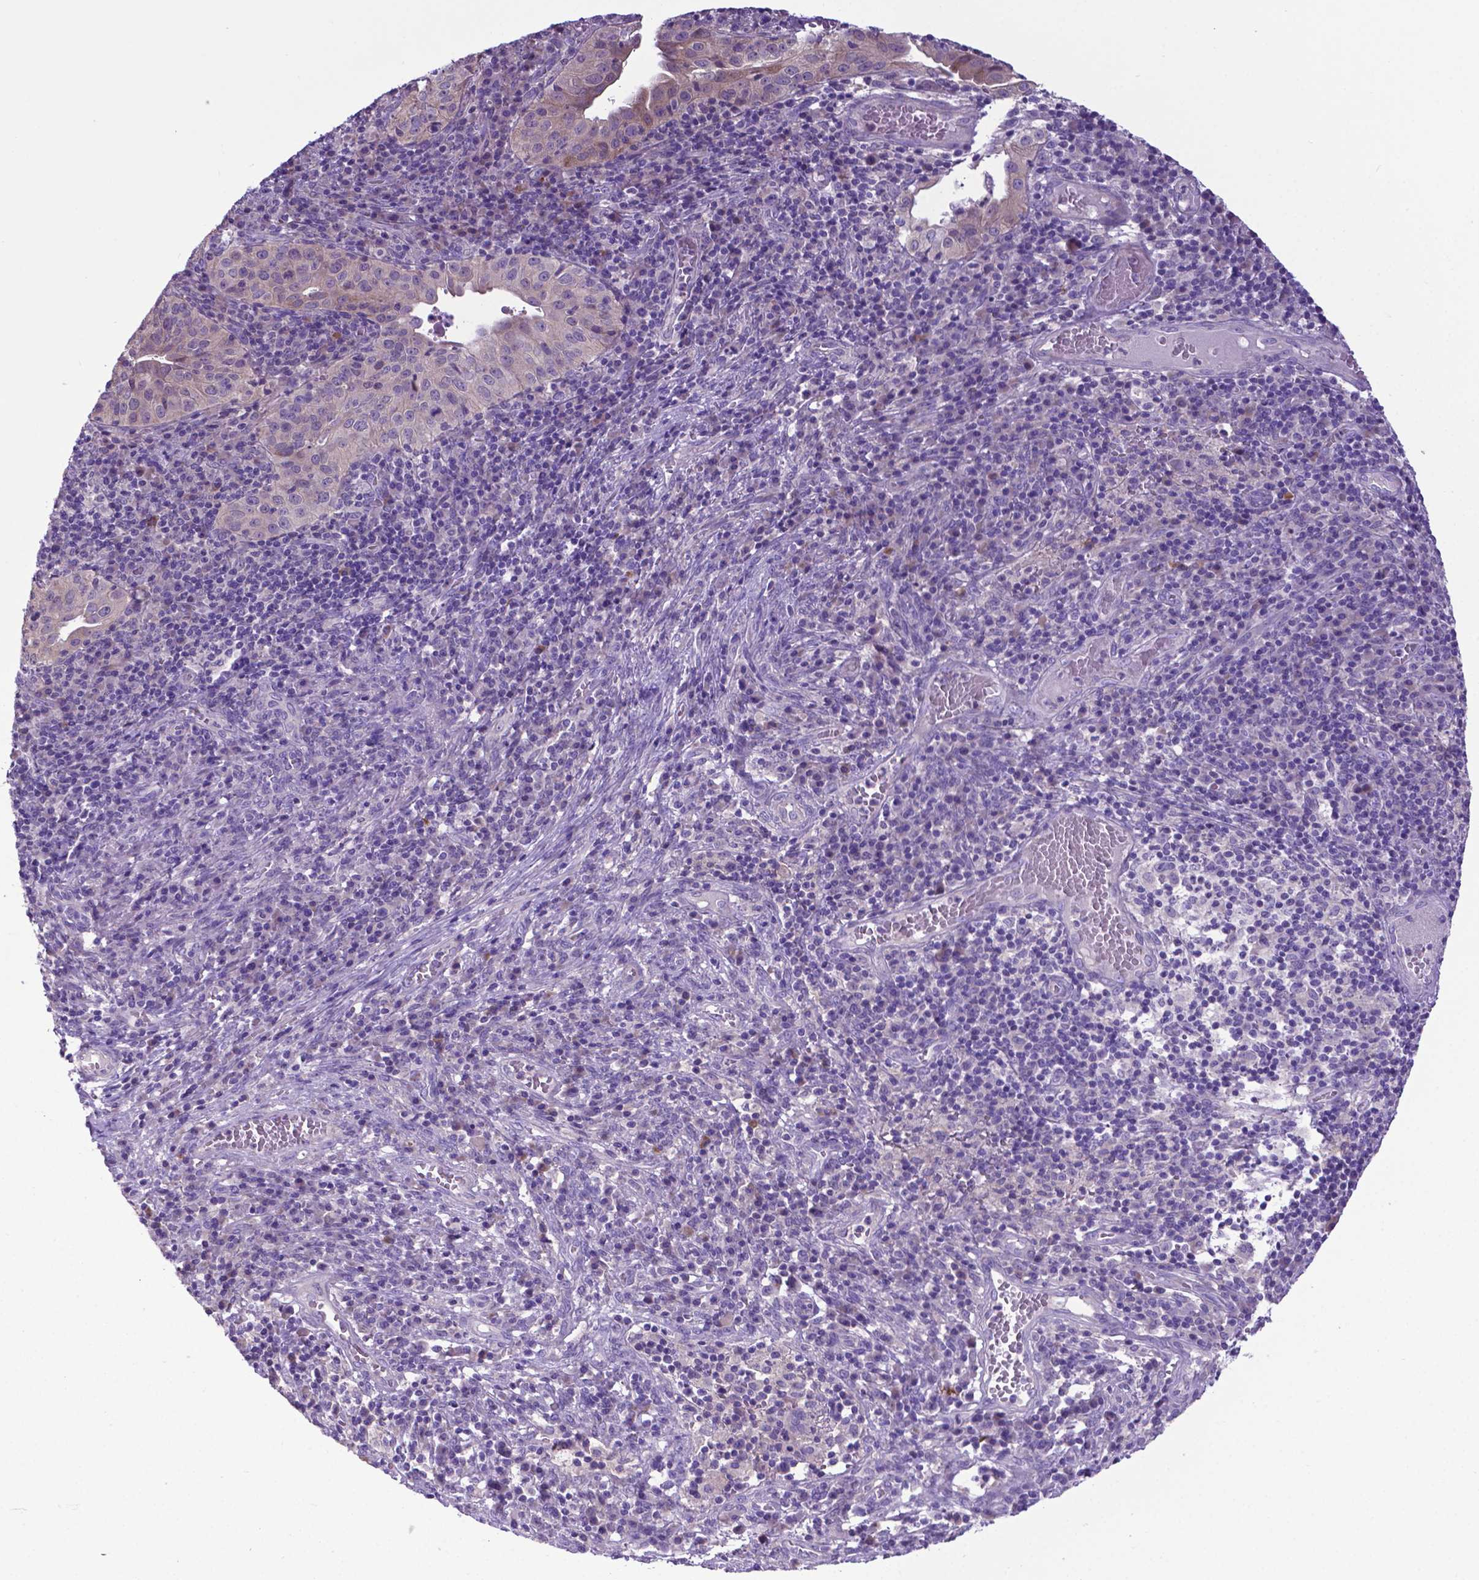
{"staining": {"intensity": "negative", "quantity": "none", "location": "none"}, "tissue": "cervical cancer", "cell_type": "Tumor cells", "image_type": "cancer", "snomed": [{"axis": "morphology", "description": "Squamous cell carcinoma, NOS"}, {"axis": "topography", "description": "Cervix"}], "caption": "High power microscopy image of an immunohistochemistry (IHC) photomicrograph of cervical squamous cell carcinoma, revealing no significant expression in tumor cells. (DAB (3,3'-diaminobenzidine) IHC visualized using brightfield microscopy, high magnification).", "gene": "ADRA2B", "patient": {"sex": "female", "age": 39}}